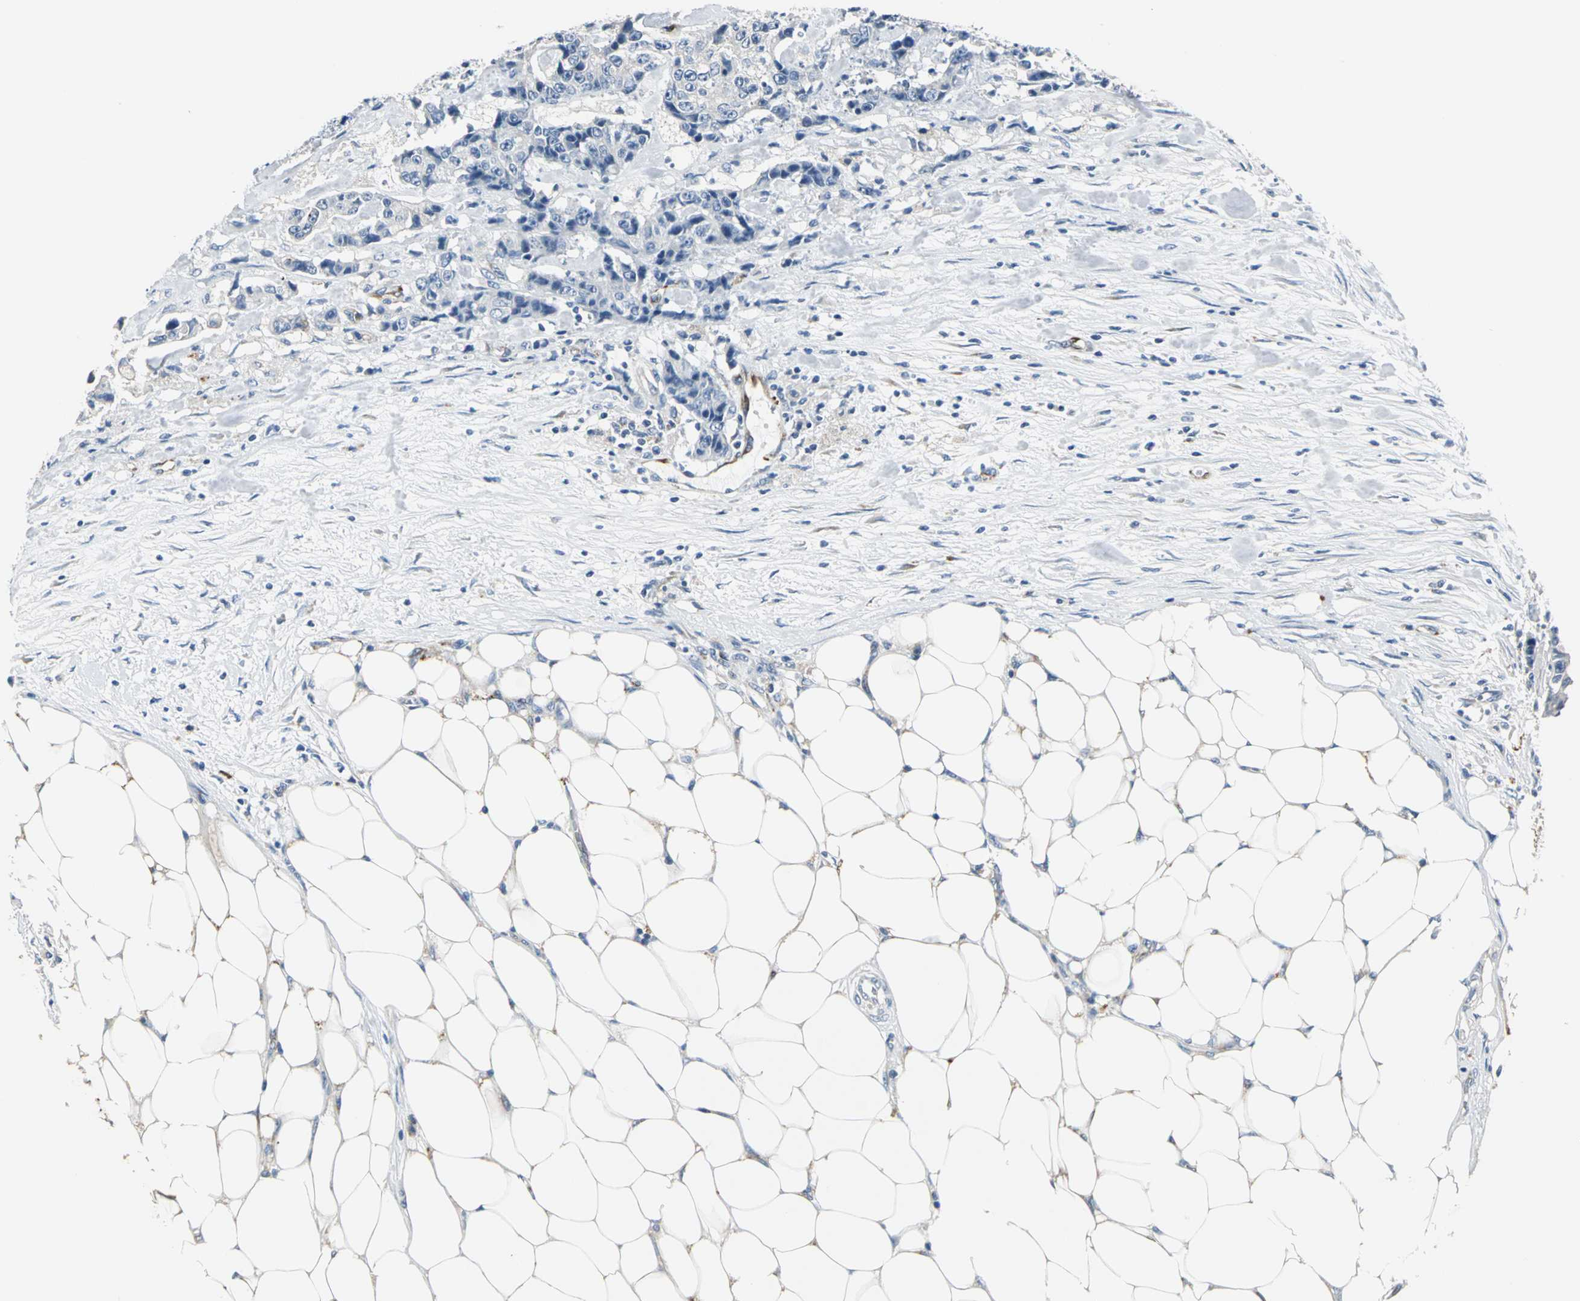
{"staining": {"intensity": "negative", "quantity": "none", "location": "none"}, "tissue": "colorectal cancer", "cell_type": "Tumor cells", "image_type": "cancer", "snomed": [{"axis": "morphology", "description": "Adenocarcinoma, NOS"}, {"axis": "topography", "description": "Colon"}], "caption": "Adenocarcinoma (colorectal) stained for a protein using immunohistochemistry displays no positivity tumor cells.", "gene": "B3GNT2", "patient": {"sex": "female", "age": 86}}